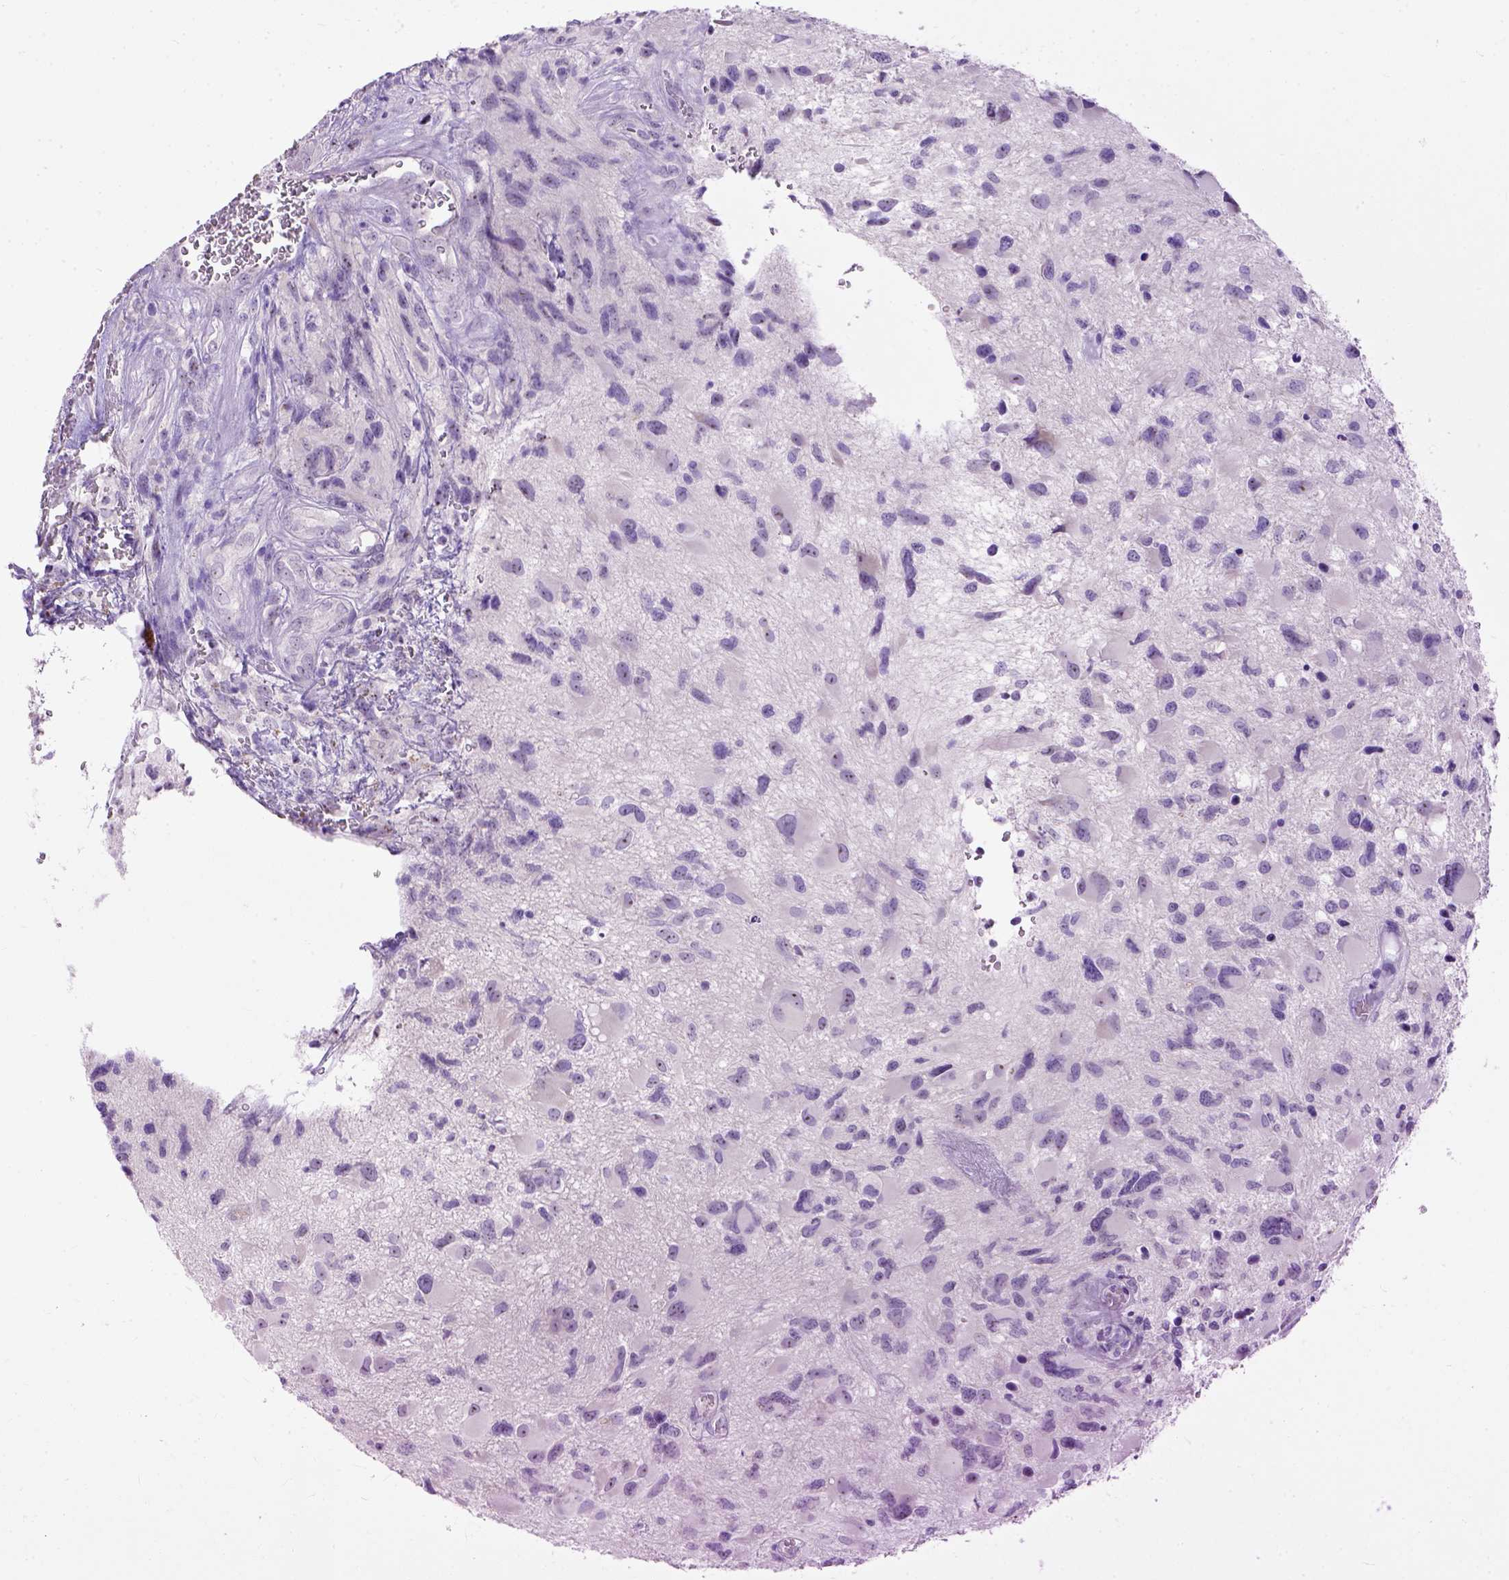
{"staining": {"intensity": "negative", "quantity": "none", "location": "none"}, "tissue": "glioma", "cell_type": "Tumor cells", "image_type": "cancer", "snomed": [{"axis": "morphology", "description": "Glioma, malignant, NOS"}, {"axis": "morphology", "description": "Glioma, malignant, High grade"}, {"axis": "topography", "description": "Brain"}], "caption": "The immunohistochemistry histopathology image has no significant positivity in tumor cells of glioma tissue.", "gene": "UTP4", "patient": {"sex": "female", "age": 71}}